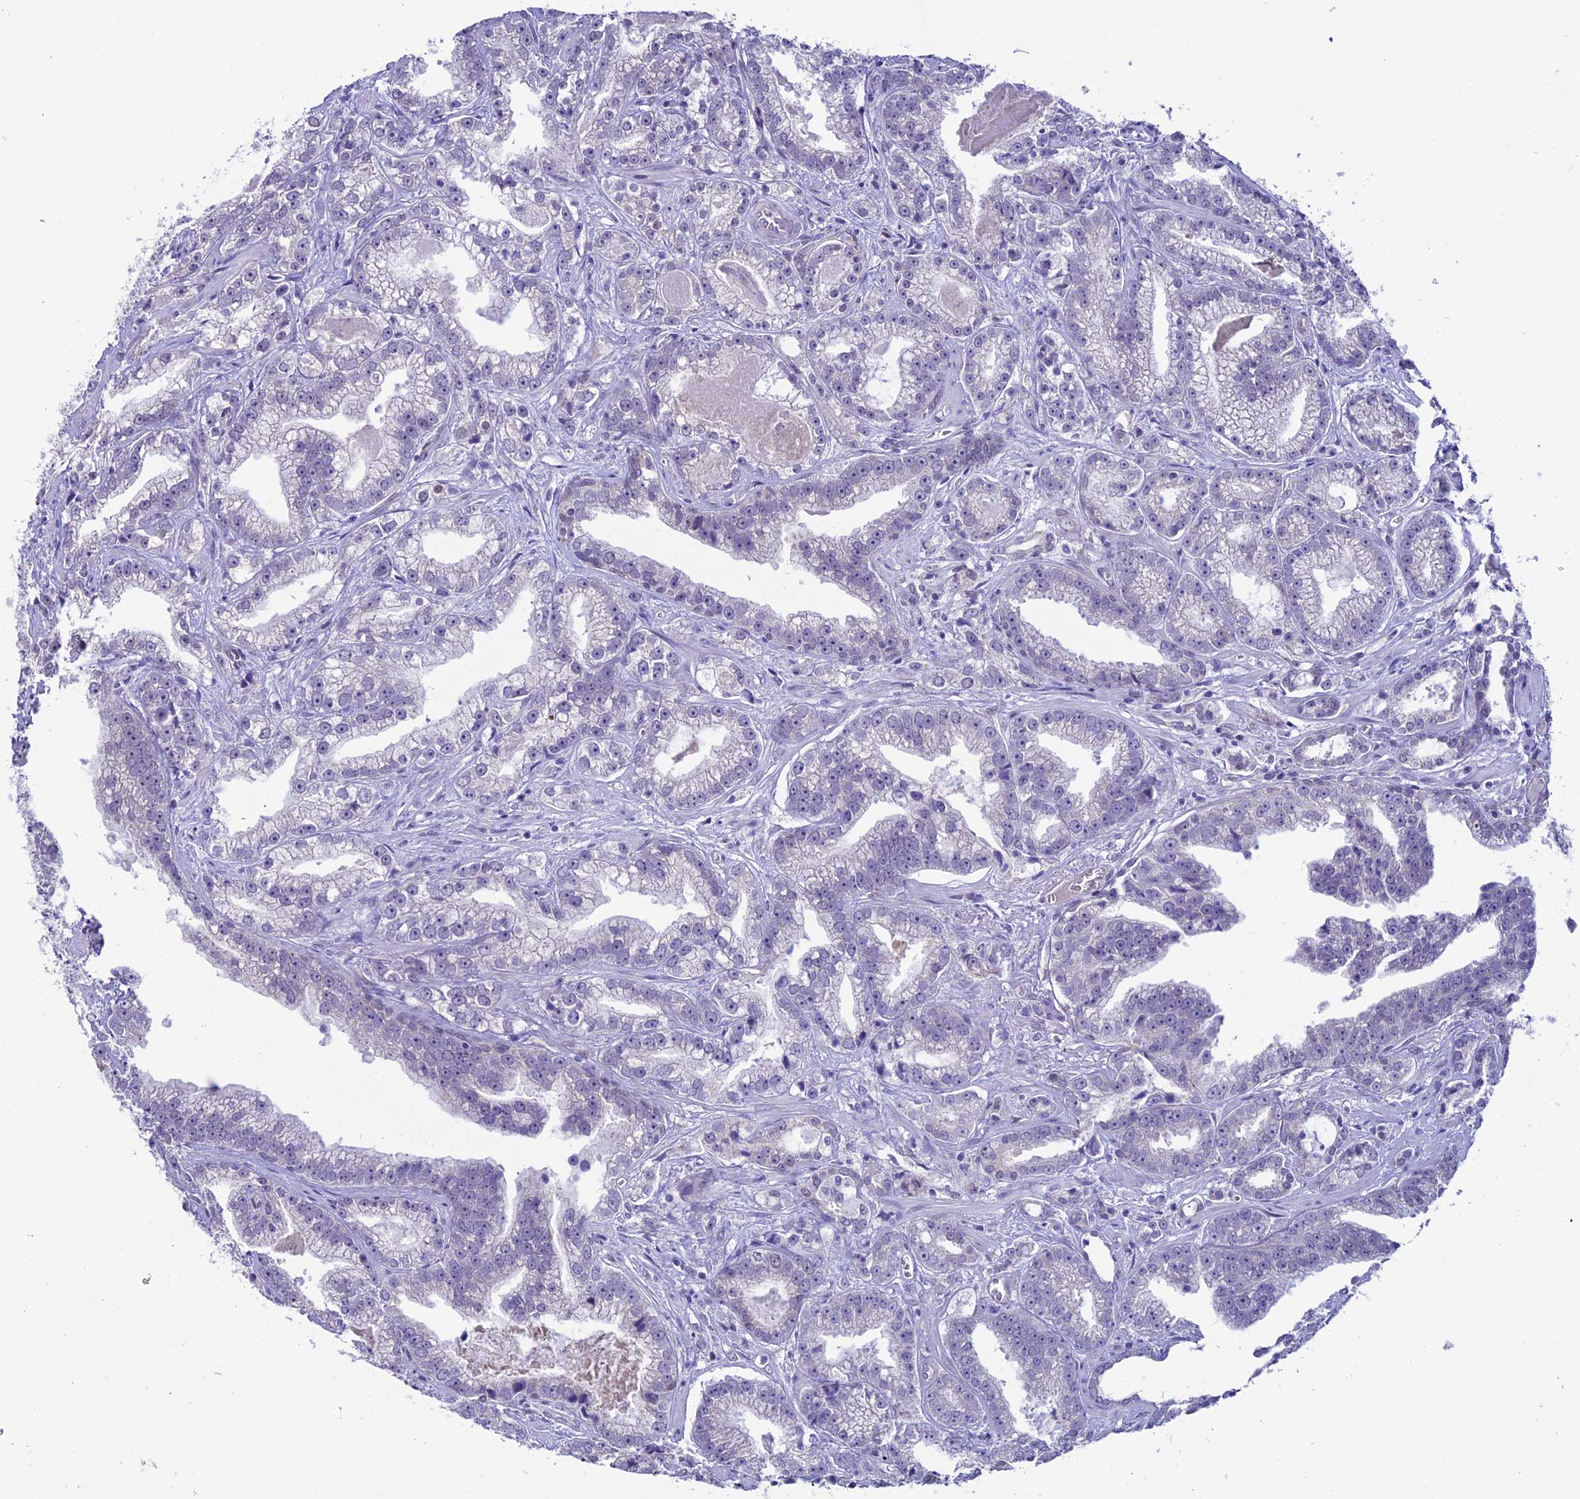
{"staining": {"intensity": "negative", "quantity": "none", "location": "none"}, "tissue": "prostate cancer", "cell_type": "Tumor cells", "image_type": "cancer", "snomed": [{"axis": "morphology", "description": "Adenocarcinoma, High grade"}, {"axis": "topography", "description": "Prostate and seminal vesicle, NOS"}], "caption": "IHC of human prostate cancer (adenocarcinoma (high-grade)) reveals no positivity in tumor cells. (DAB immunohistochemistry, high magnification).", "gene": "TMEM171", "patient": {"sex": "male", "age": 67}}